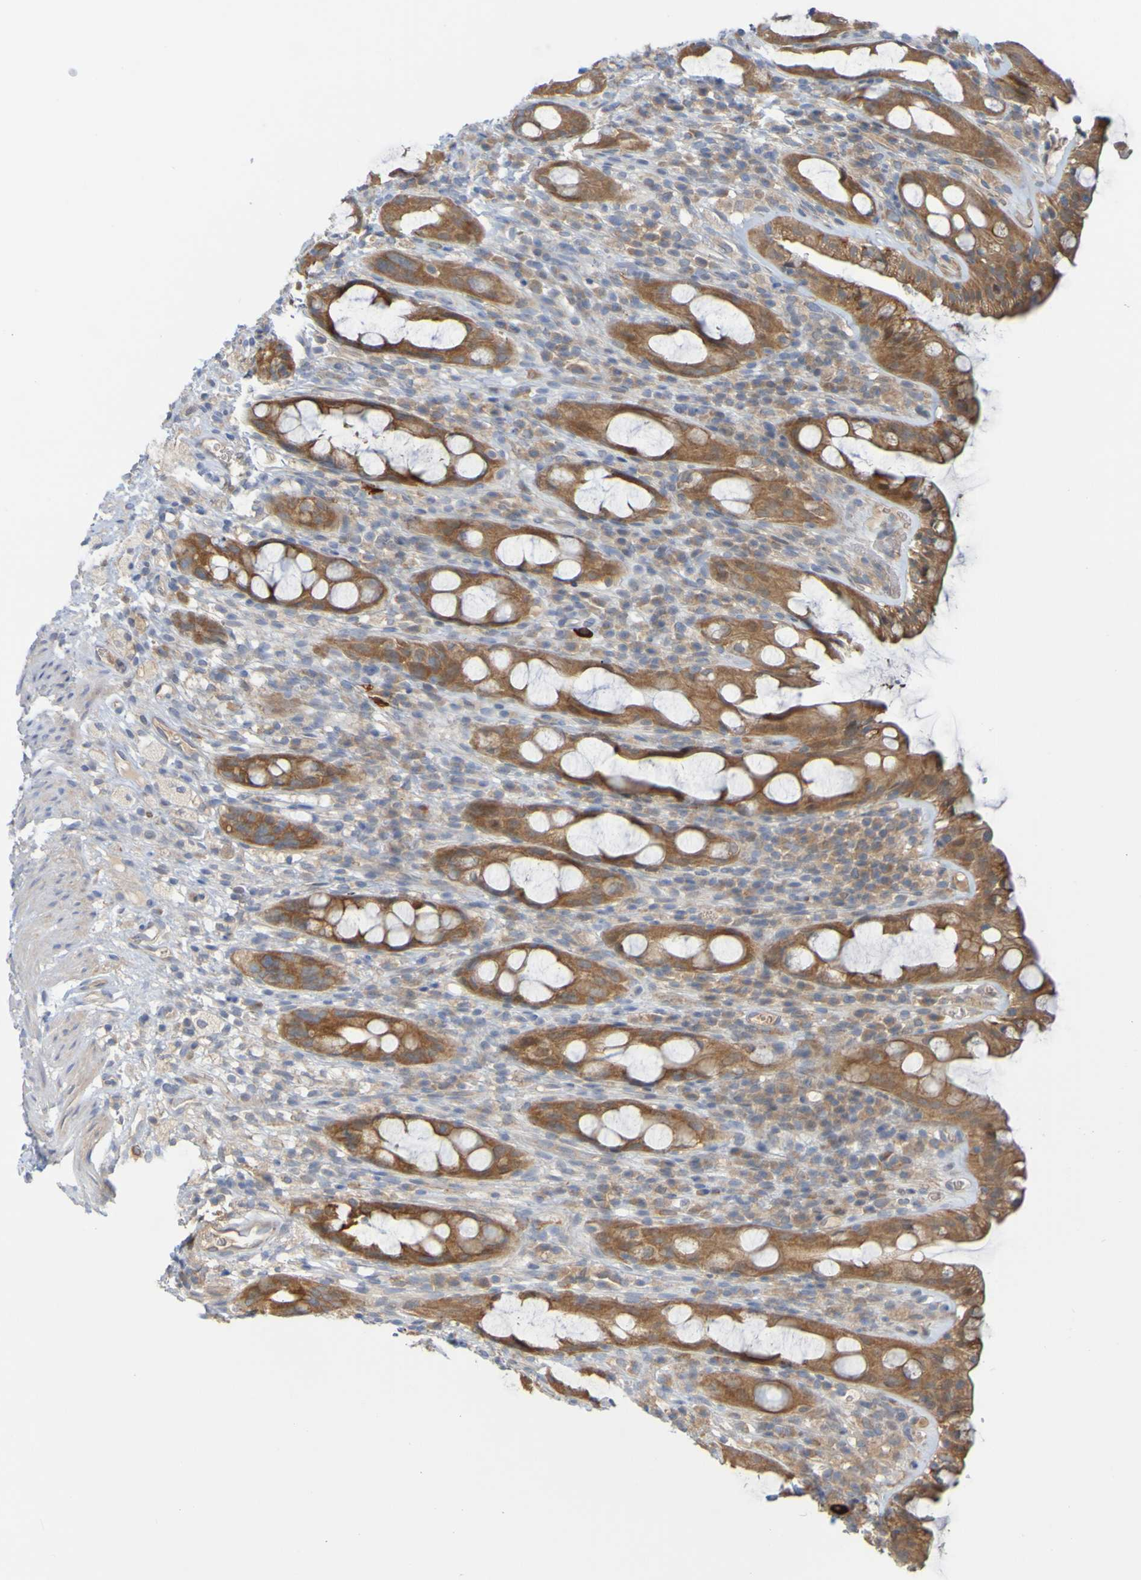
{"staining": {"intensity": "moderate", "quantity": ">75%", "location": "cytoplasmic/membranous"}, "tissue": "rectum", "cell_type": "Glandular cells", "image_type": "normal", "snomed": [{"axis": "morphology", "description": "Normal tissue, NOS"}, {"axis": "topography", "description": "Rectum"}], "caption": "This histopathology image demonstrates IHC staining of unremarkable human rectum, with medium moderate cytoplasmic/membranous expression in approximately >75% of glandular cells.", "gene": "NAV2", "patient": {"sex": "male", "age": 44}}